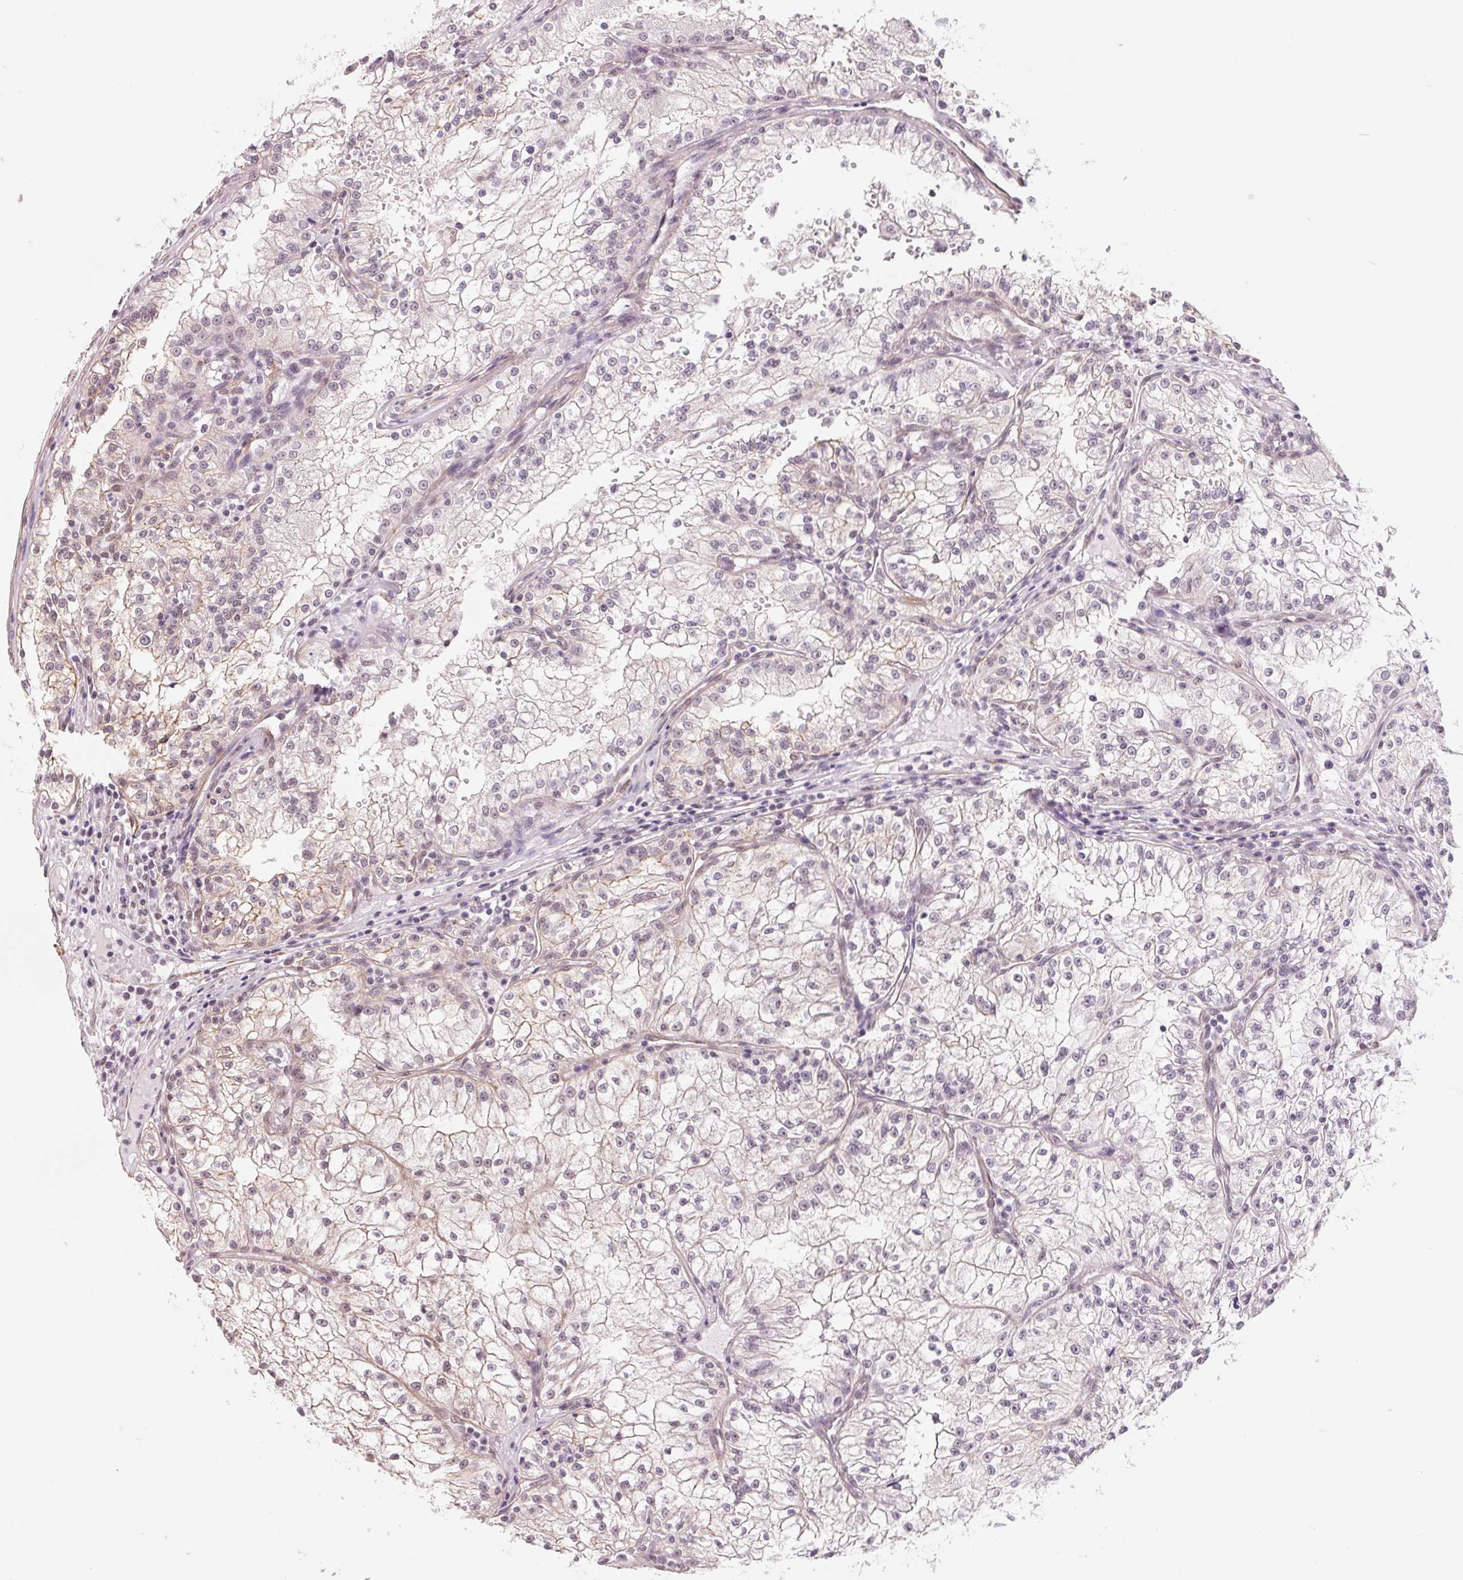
{"staining": {"intensity": "weak", "quantity": "<25%", "location": "cytoplasmic/membranous,nuclear"}, "tissue": "renal cancer", "cell_type": "Tumor cells", "image_type": "cancer", "snomed": [{"axis": "morphology", "description": "Adenocarcinoma, NOS"}, {"axis": "topography", "description": "Kidney"}], "caption": "Tumor cells show no significant staining in renal cancer. (Stains: DAB (3,3'-diaminobenzidine) immunohistochemistry with hematoxylin counter stain, Microscopy: brightfield microscopy at high magnification).", "gene": "BCAT1", "patient": {"sex": "male", "age": 36}}